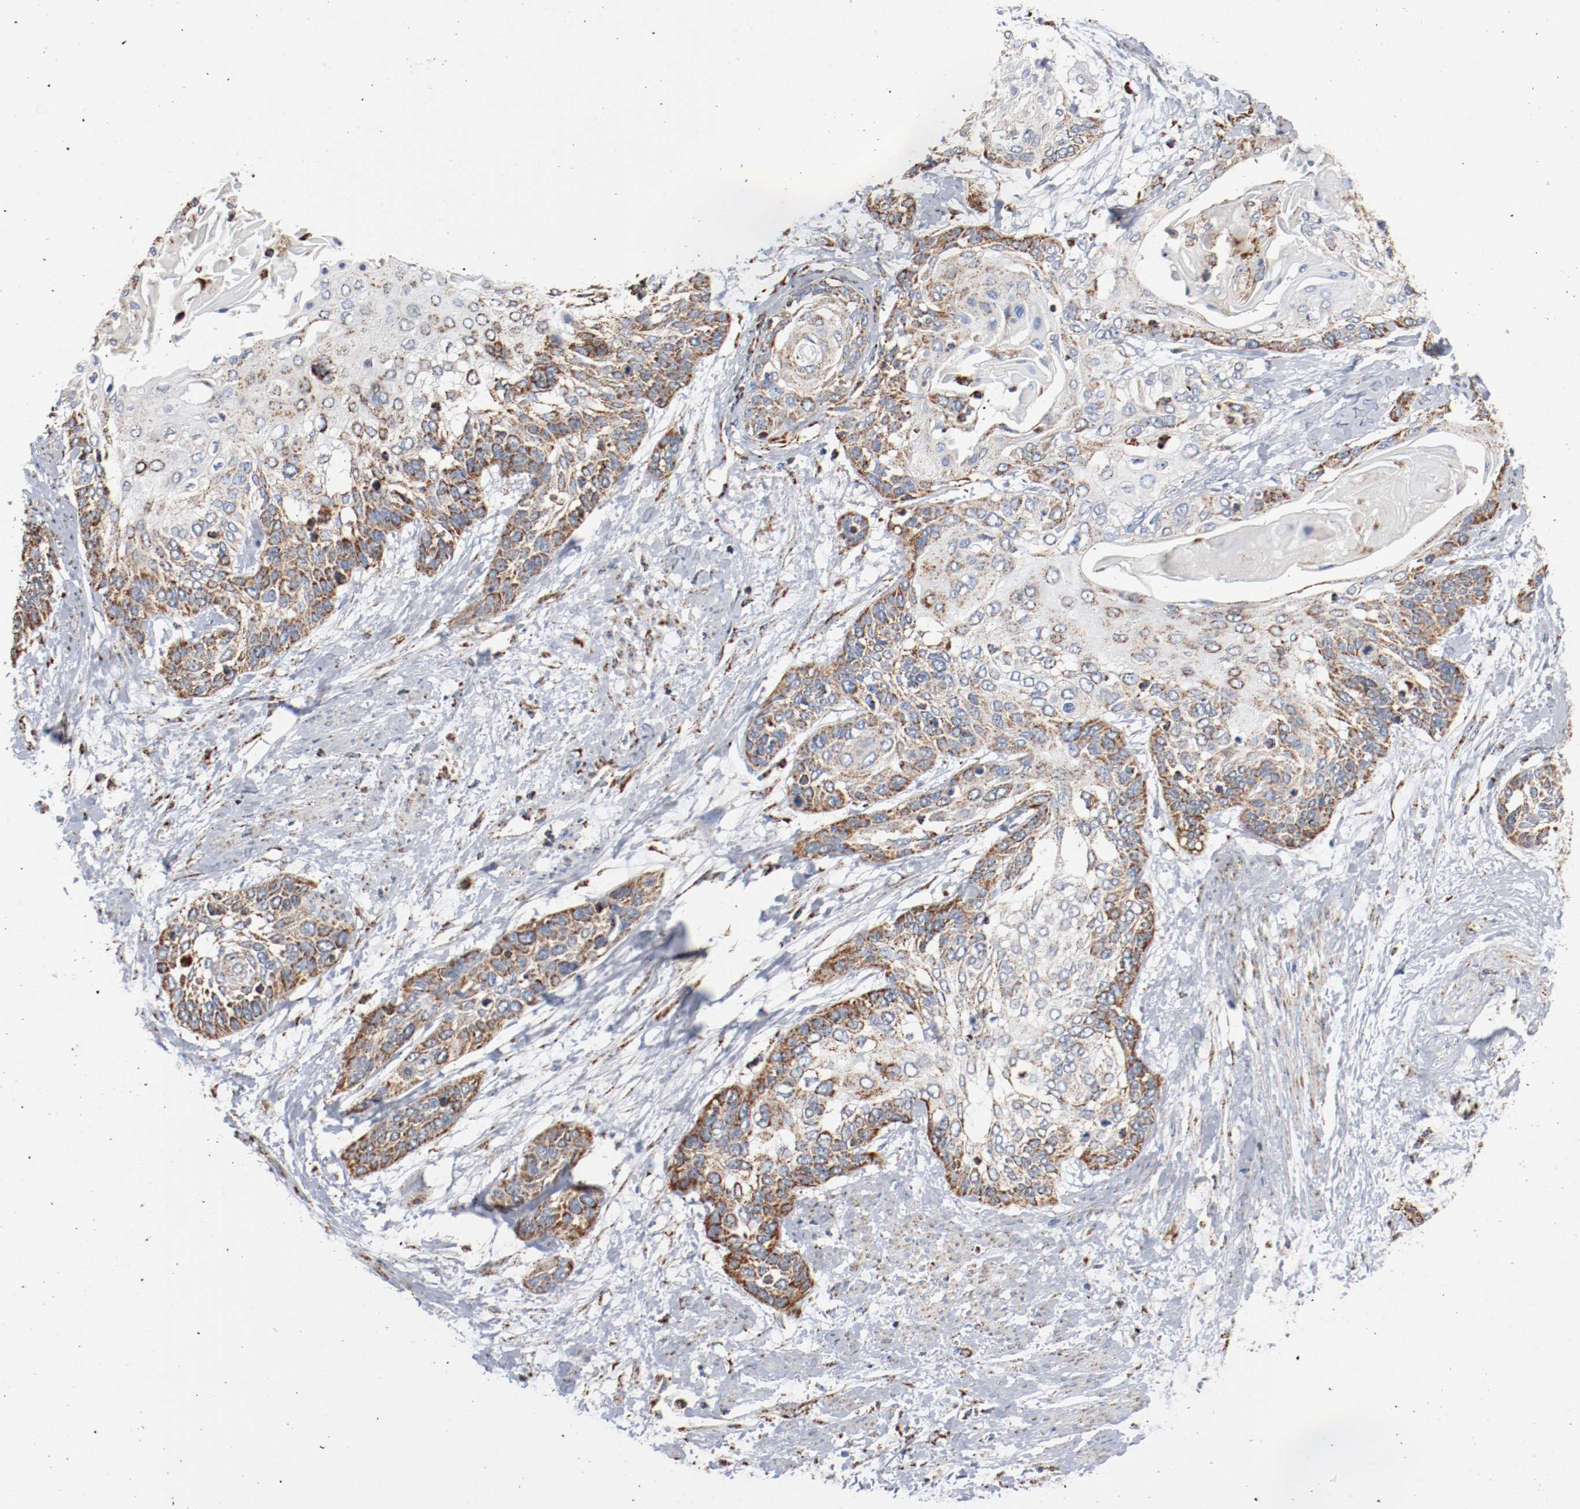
{"staining": {"intensity": "moderate", "quantity": ">75%", "location": "cytoplasmic/membranous"}, "tissue": "cervical cancer", "cell_type": "Tumor cells", "image_type": "cancer", "snomed": [{"axis": "morphology", "description": "Squamous cell carcinoma, NOS"}, {"axis": "topography", "description": "Cervix"}], "caption": "DAB (3,3'-diaminobenzidine) immunohistochemical staining of cervical cancer shows moderate cytoplasmic/membranous protein expression in about >75% of tumor cells.", "gene": "NDUFS4", "patient": {"sex": "female", "age": 57}}